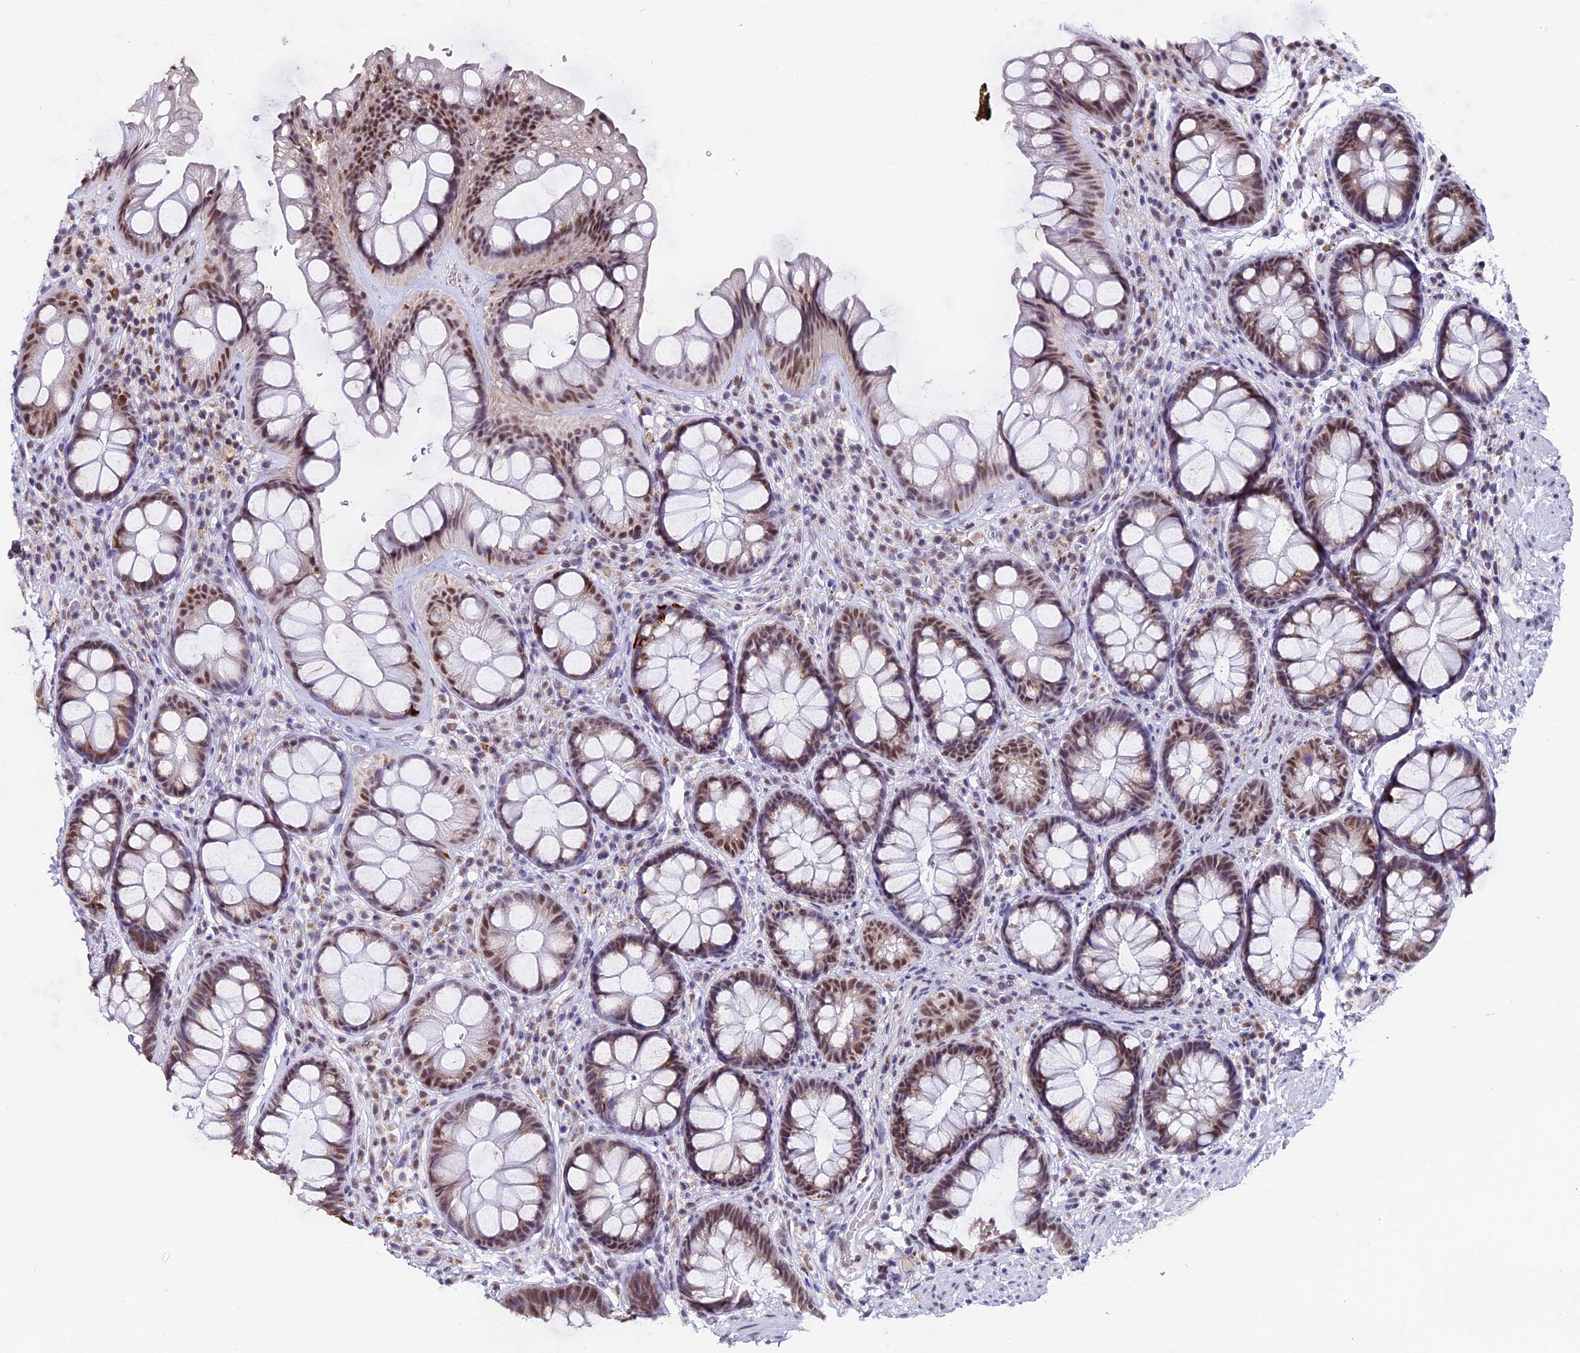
{"staining": {"intensity": "moderate", "quantity": ">75%", "location": "nuclear"}, "tissue": "rectum", "cell_type": "Glandular cells", "image_type": "normal", "snomed": [{"axis": "morphology", "description": "Normal tissue, NOS"}, {"axis": "topography", "description": "Rectum"}], "caption": "Immunohistochemistry histopathology image of normal human rectum stained for a protein (brown), which demonstrates medium levels of moderate nuclear positivity in approximately >75% of glandular cells.", "gene": "NCBP1", "patient": {"sex": "male", "age": 74}}